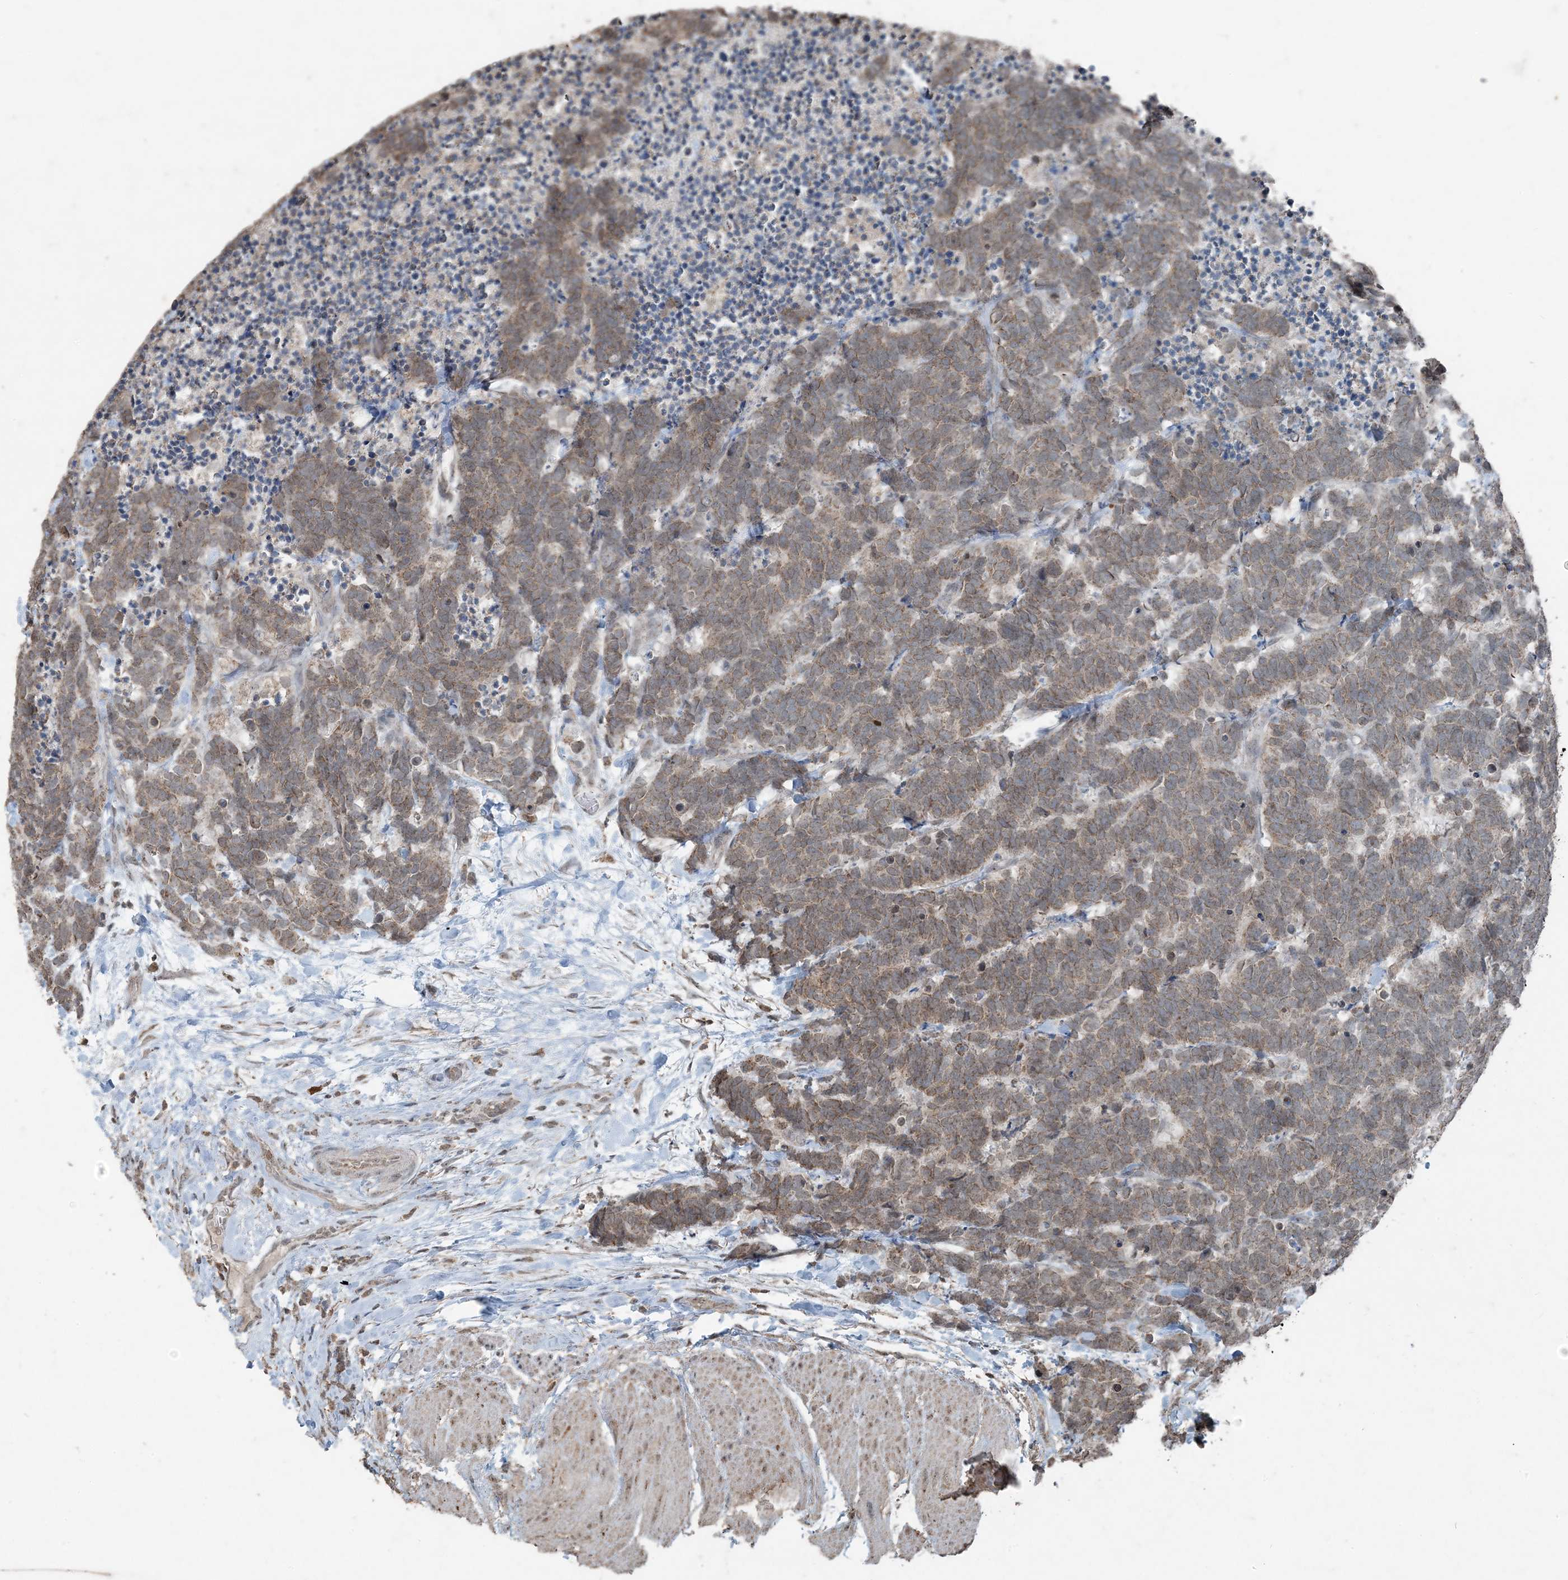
{"staining": {"intensity": "moderate", "quantity": ">75%", "location": "cytoplasmic/membranous"}, "tissue": "carcinoid", "cell_type": "Tumor cells", "image_type": "cancer", "snomed": [{"axis": "morphology", "description": "Carcinoma, NOS"}, {"axis": "morphology", "description": "Carcinoid, malignant, NOS"}, {"axis": "topography", "description": "Urinary bladder"}], "caption": "Human carcinoma stained with a protein marker exhibits moderate staining in tumor cells.", "gene": "GNL1", "patient": {"sex": "male", "age": 57}}